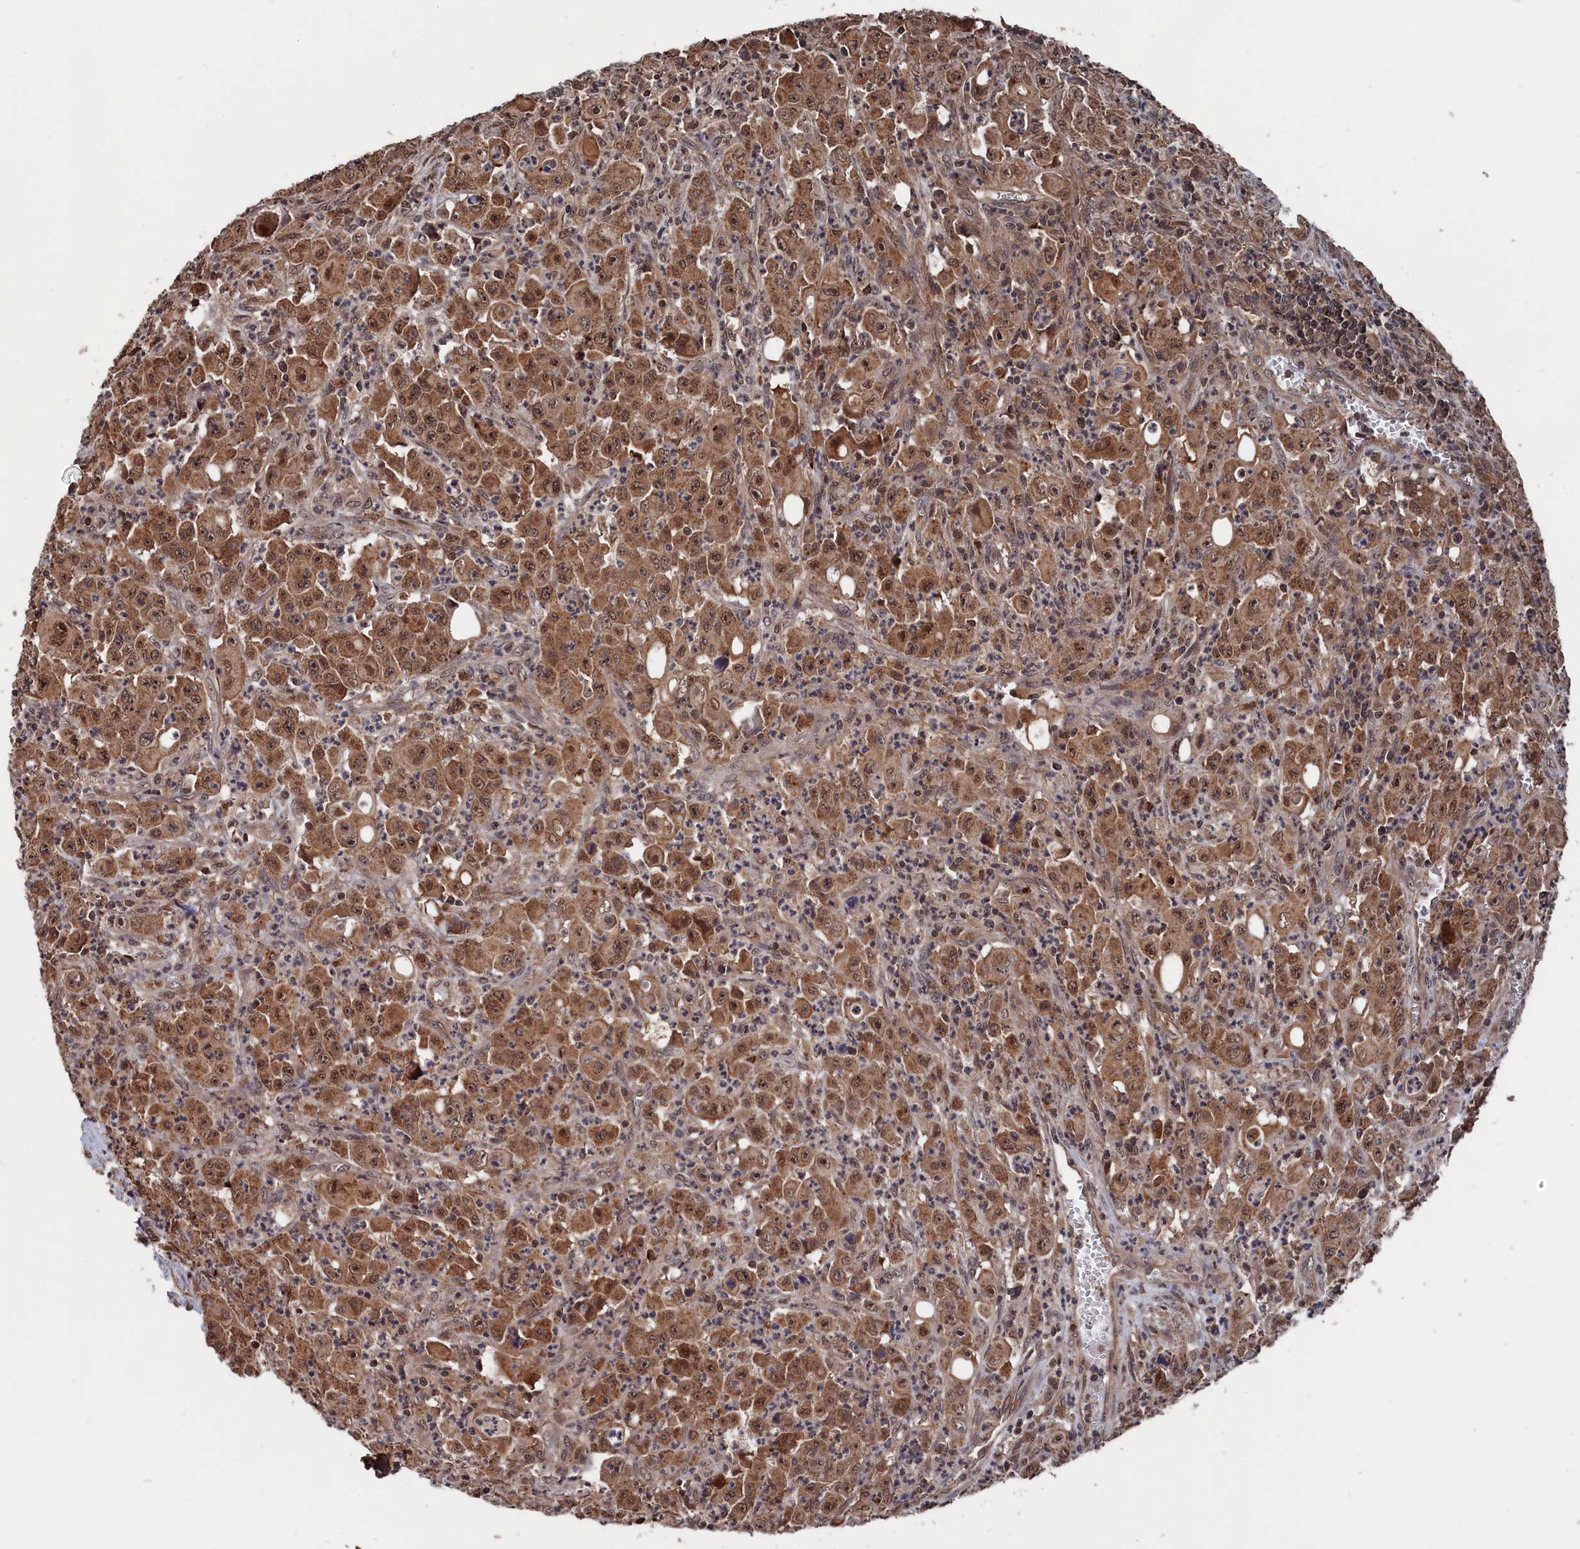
{"staining": {"intensity": "moderate", "quantity": ">75%", "location": "cytoplasmic/membranous,nuclear"}, "tissue": "colorectal cancer", "cell_type": "Tumor cells", "image_type": "cancer", "snomed": [{"axis": "morphology", "description": "Adenocarcinoma, NOS"}, {"axis": "topography", "description": "Colon"}], "caption": "Immunohistochemical staining of human colorectal adenocarcinoma displays medium levels of moderate cytoplasmic/membranous and nuclear positivity in approximately >75% of tumor cells. (brown staining indicates protein expression, while blue staining denotes nuclei).", "gene": "PDE12", "patient": {"sex": "male", "age": 51}}